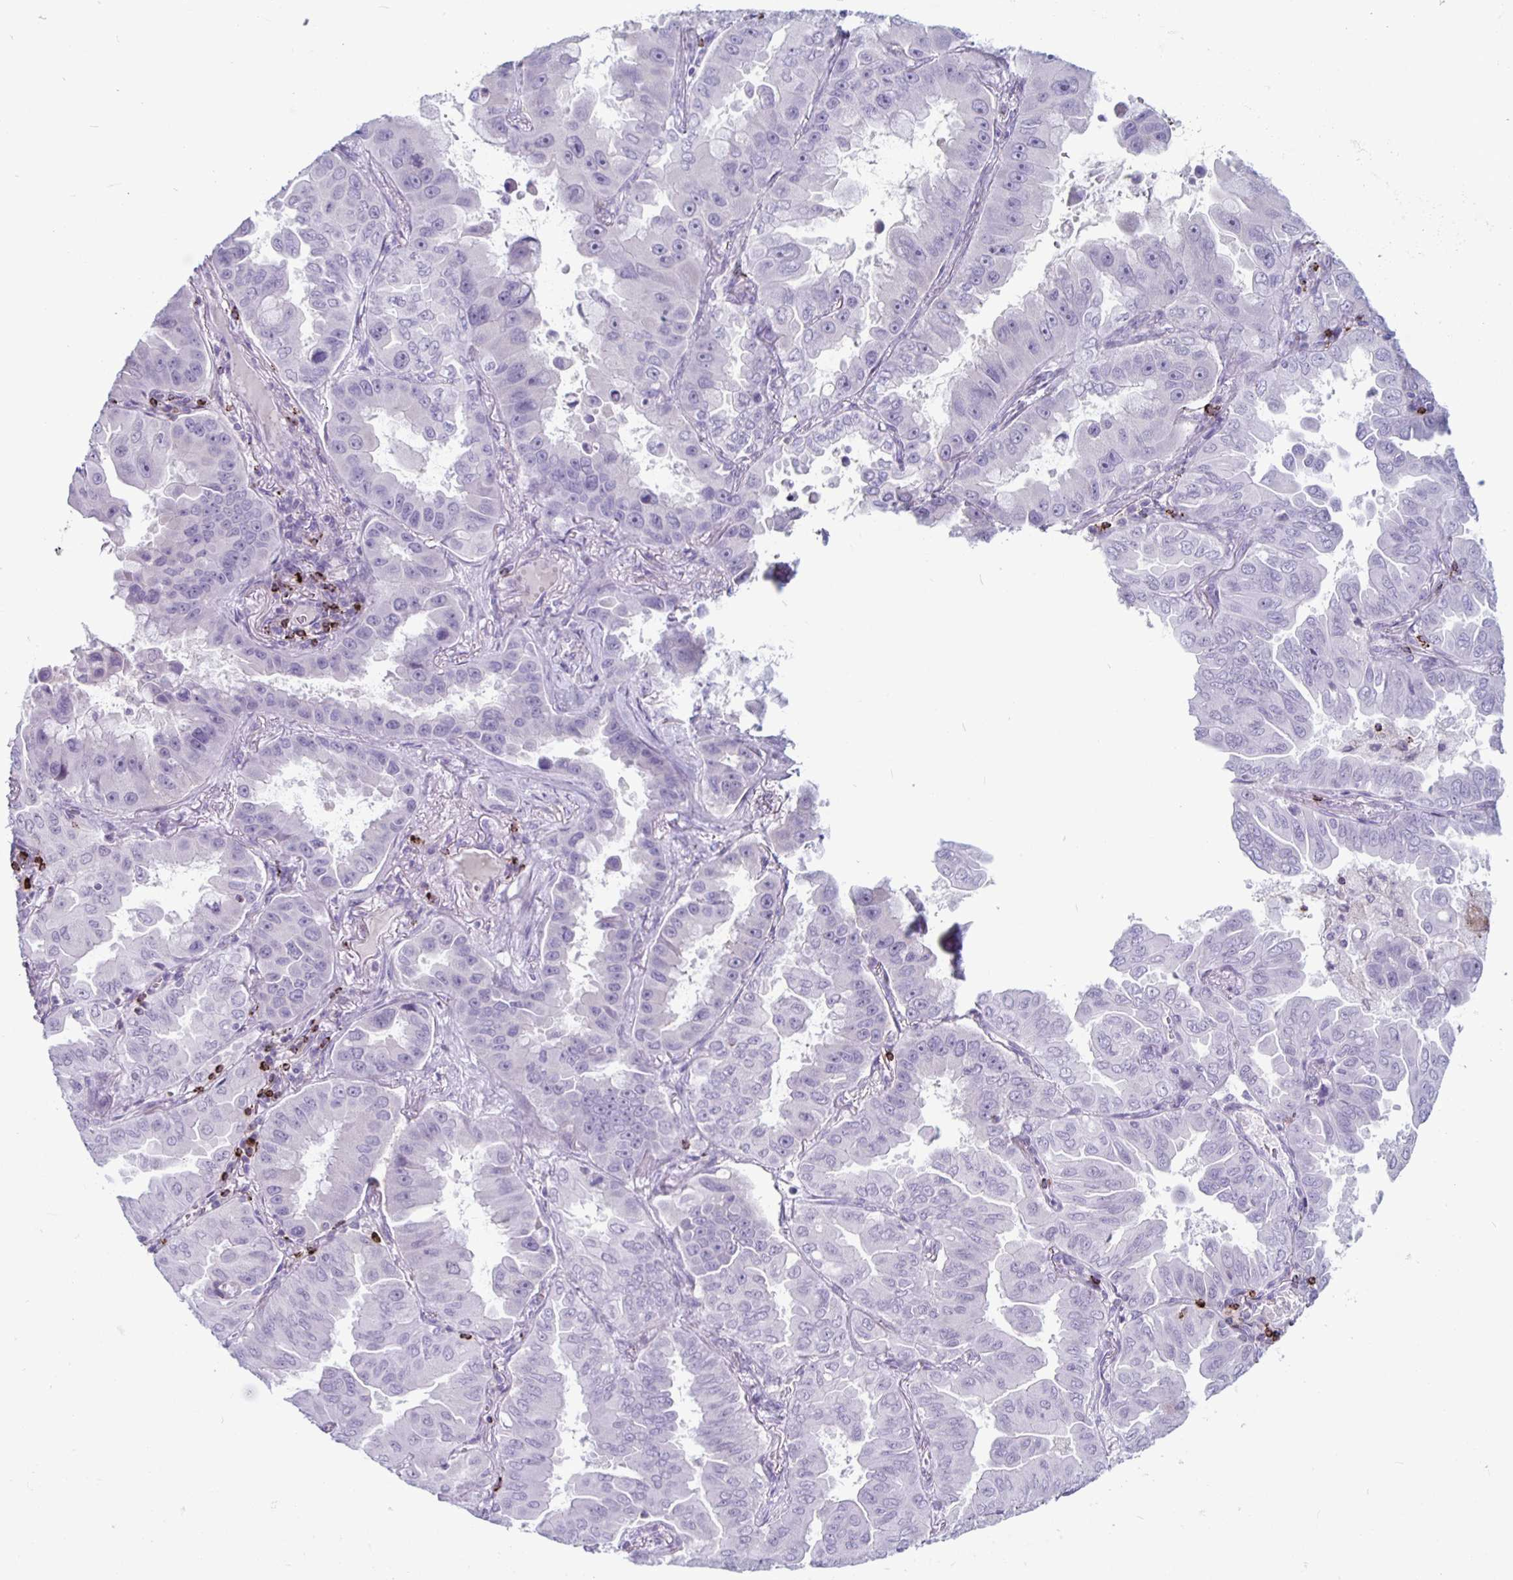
{"staining": {"intensity": "negative", "quantity": "none", "location": "none"}, "tissue": "lung cancer", "cell_type": "Tumor cells", "image_type": "cancer", "snomed": [{"axis": "morphology", "description": "Adenocarcinoma, NOS"}, {"axis": "topography", "description": "Lung"}], "caption": "Immunohistochemical staining of human adenocarcinoma (lung) exhibits no significant expression in tumor cells.", "gene": "GZMK", "patient": {"sex": "male", "age": 64}}